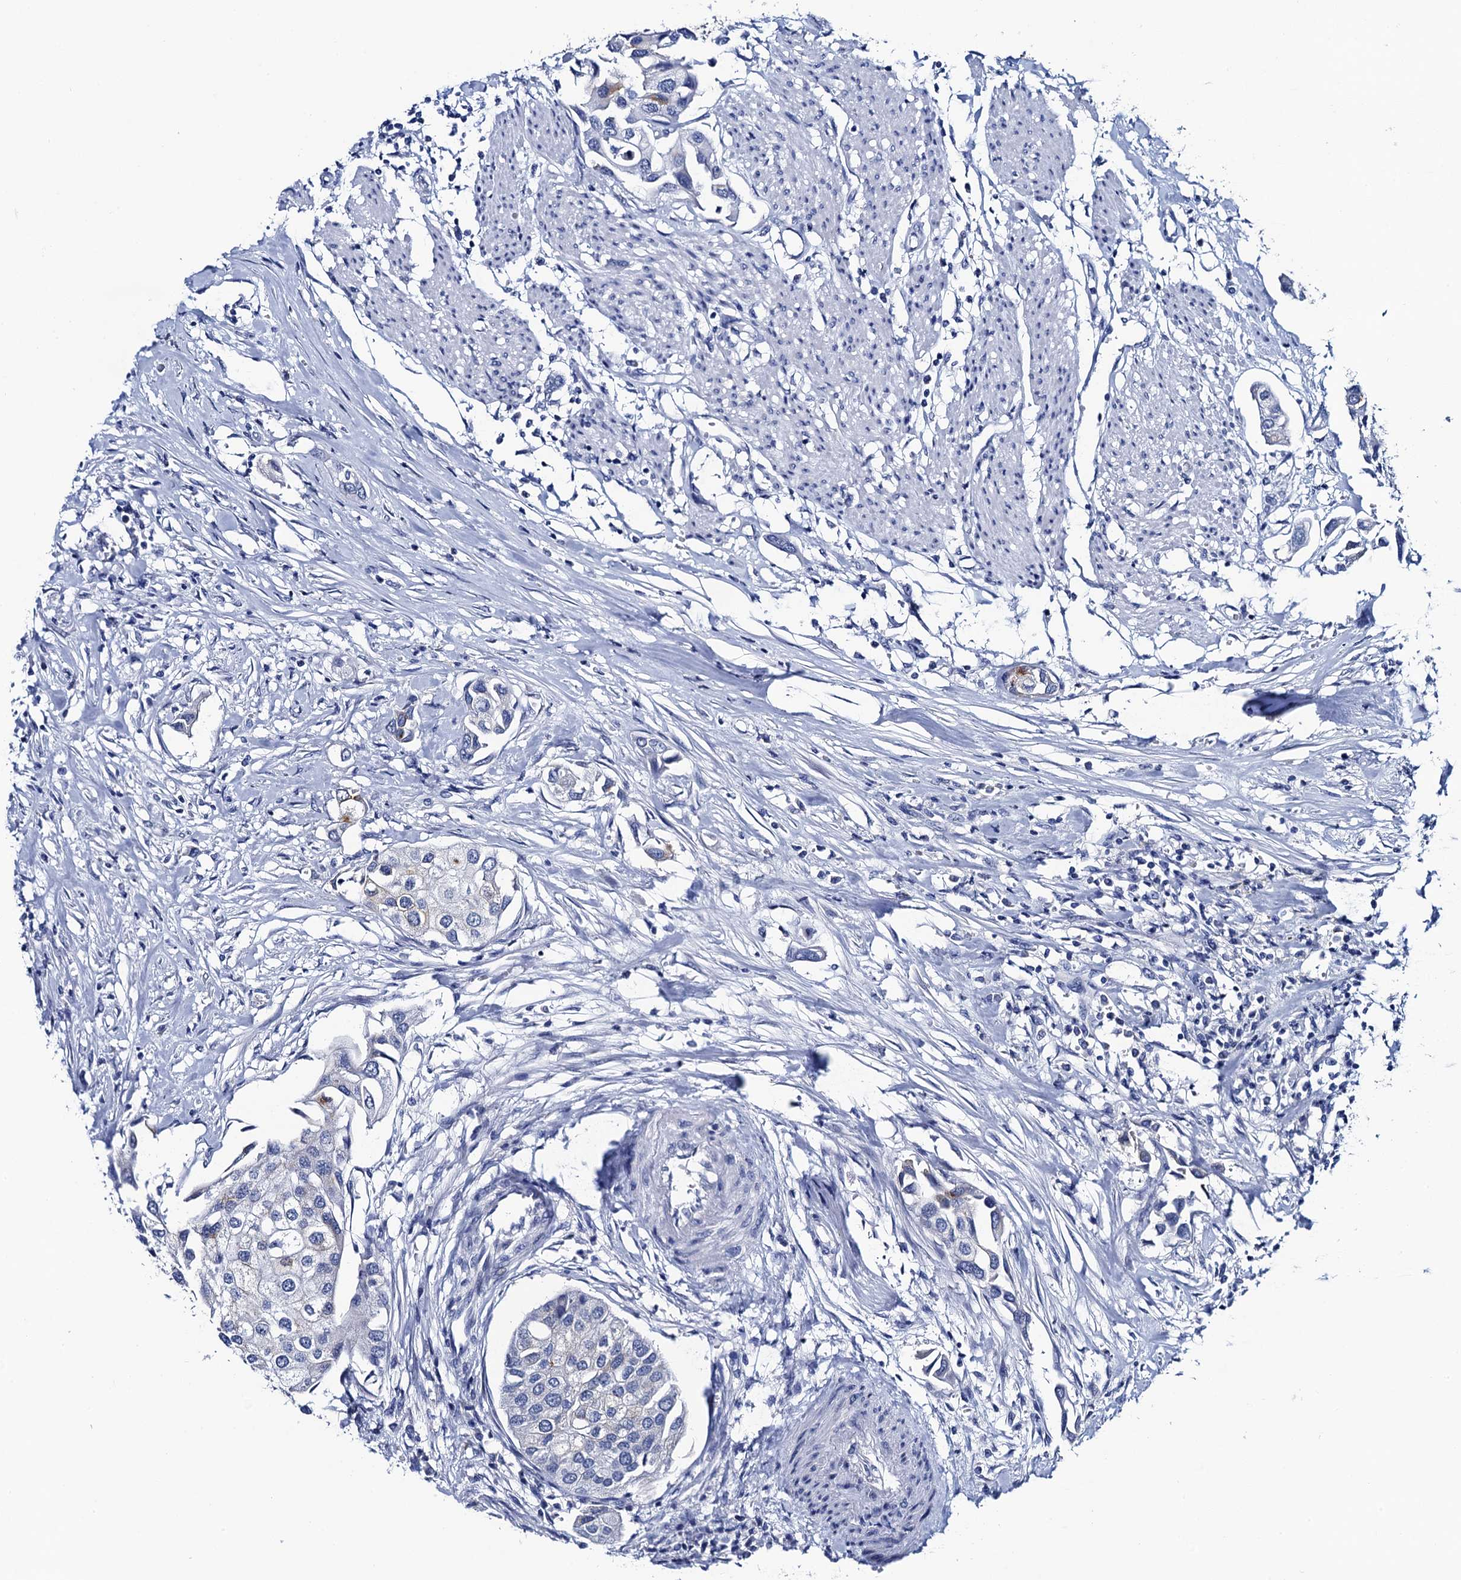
{"staining": {"intensity": "moderate", "quantity": "<25%", "location": "cytoplasmic/membranous"}, "tissue": "urothelial cancer", "cell_type": "Tumor cells", "image_type": "cancer", "snomed": [{"axis": "morphology", "description": "Urothelial carcinoma, High grade"}, {"axis": "topography", "description": "Urinary bladder"}], "caption": "This photomicrograph exhibits urothelial cancer stained with immunohistochemistry to label a protein in brown. The cytoplasmic/membranous of tumor cells show moderate positivity for the protein. Nuclei are counter-stained blue.", "gene": "LYPD3", "patient": {"sex": "male", "age": 64}}